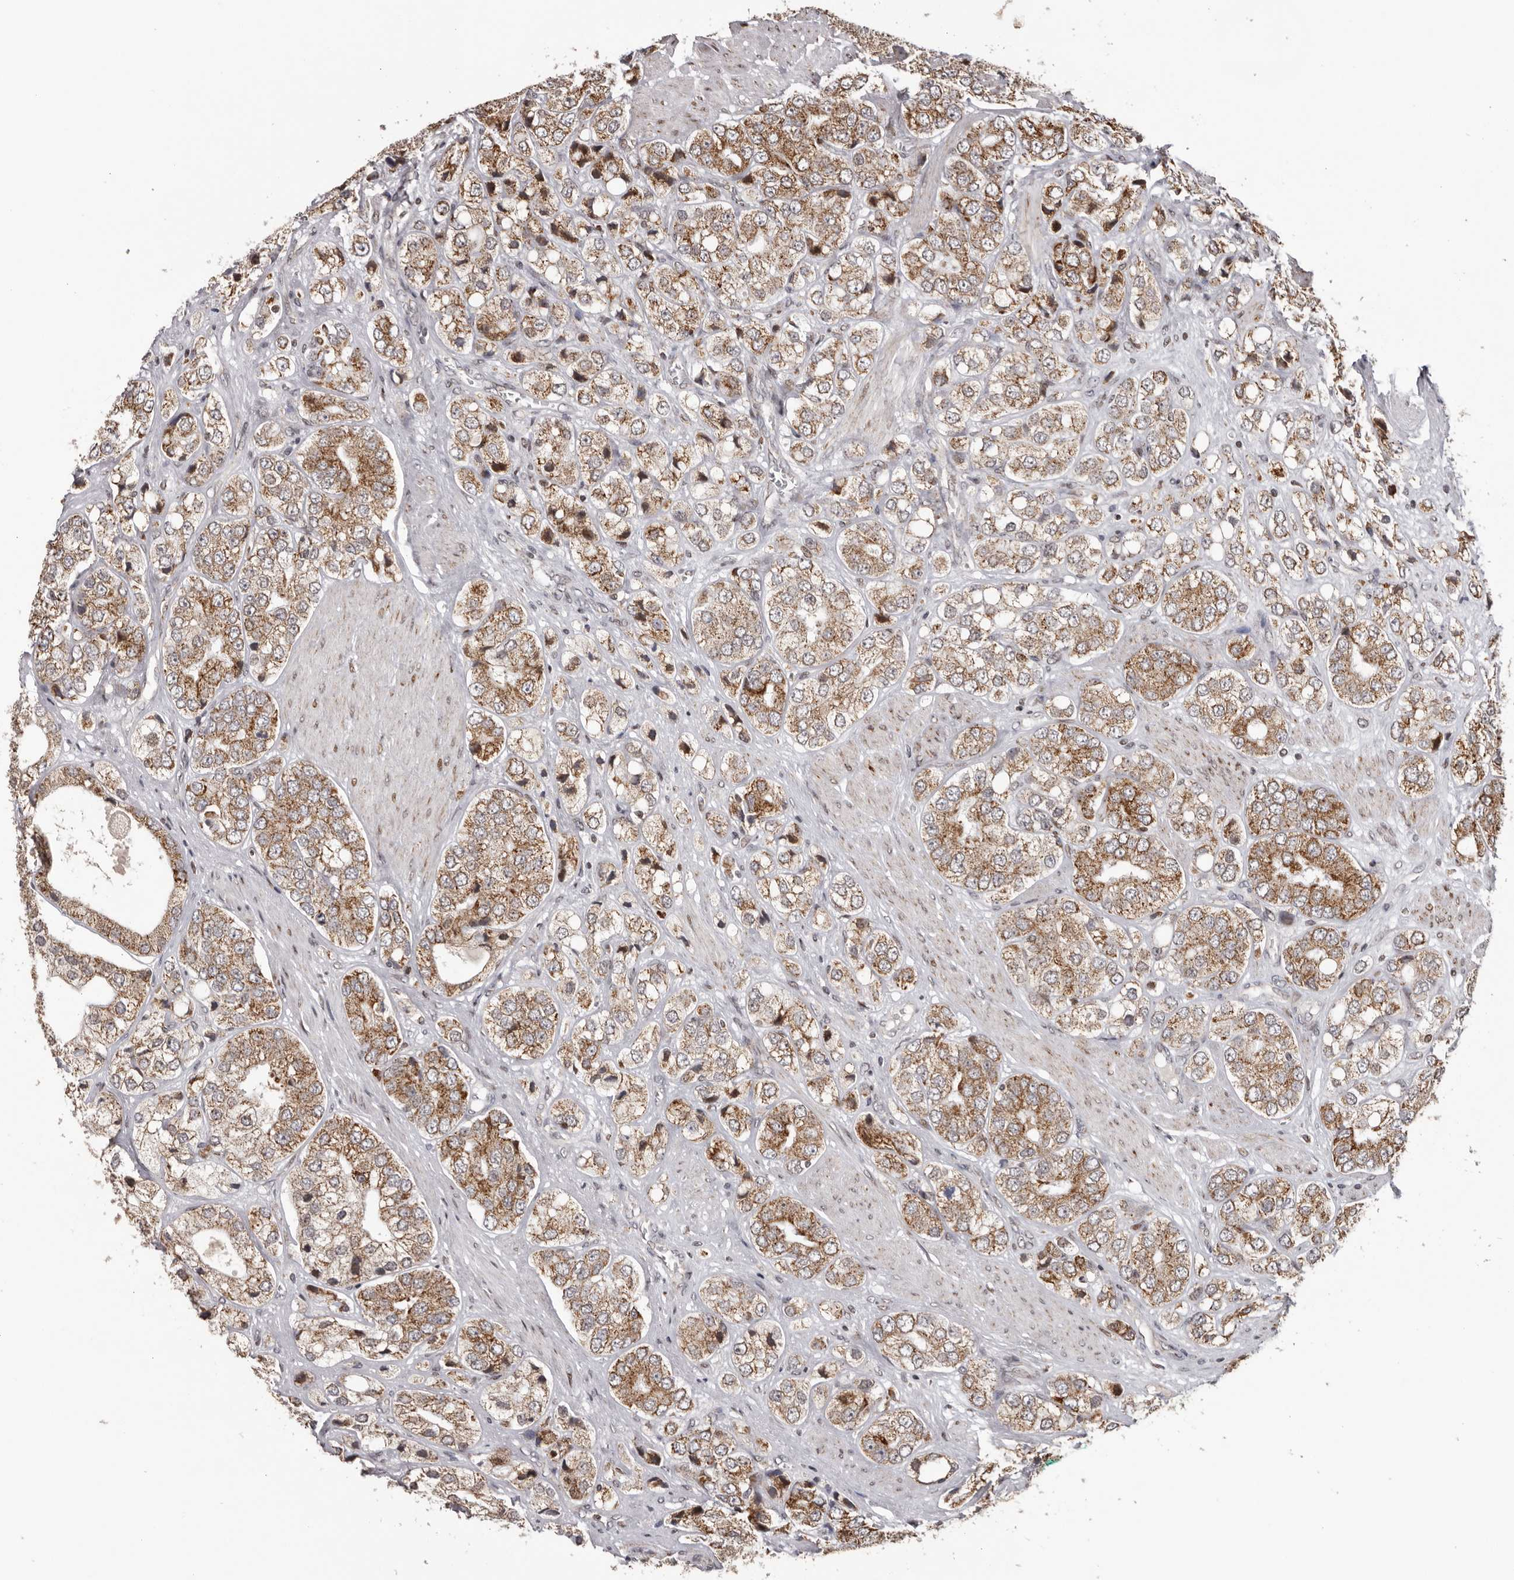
{"staining": {"intensity": "moderate", "quantity": ">75%", "location": "cytoplasmic/membranous"}, "tissue": "prostate cancer", "cell_type": "Tumor cells", "image_type": "cancer", "snomed": [{"axis": "morphology", "description": "Adenocarcinoma, High grade"}, {"axis": "topography", "description": "Prostate"}], "caption": "High-power microscopy captured an immunohistochemistry micrograph of prostate cancer, revealing moderate cytoplasmic/membranous staining in approximately >75% of tumor cells. (DAB (3,3'-diaminobenzidine) = brown stain, brightfield microscopy at high magnification).", "gene": "C17orf99", "patient": {"sex": "male", "age": 50}}